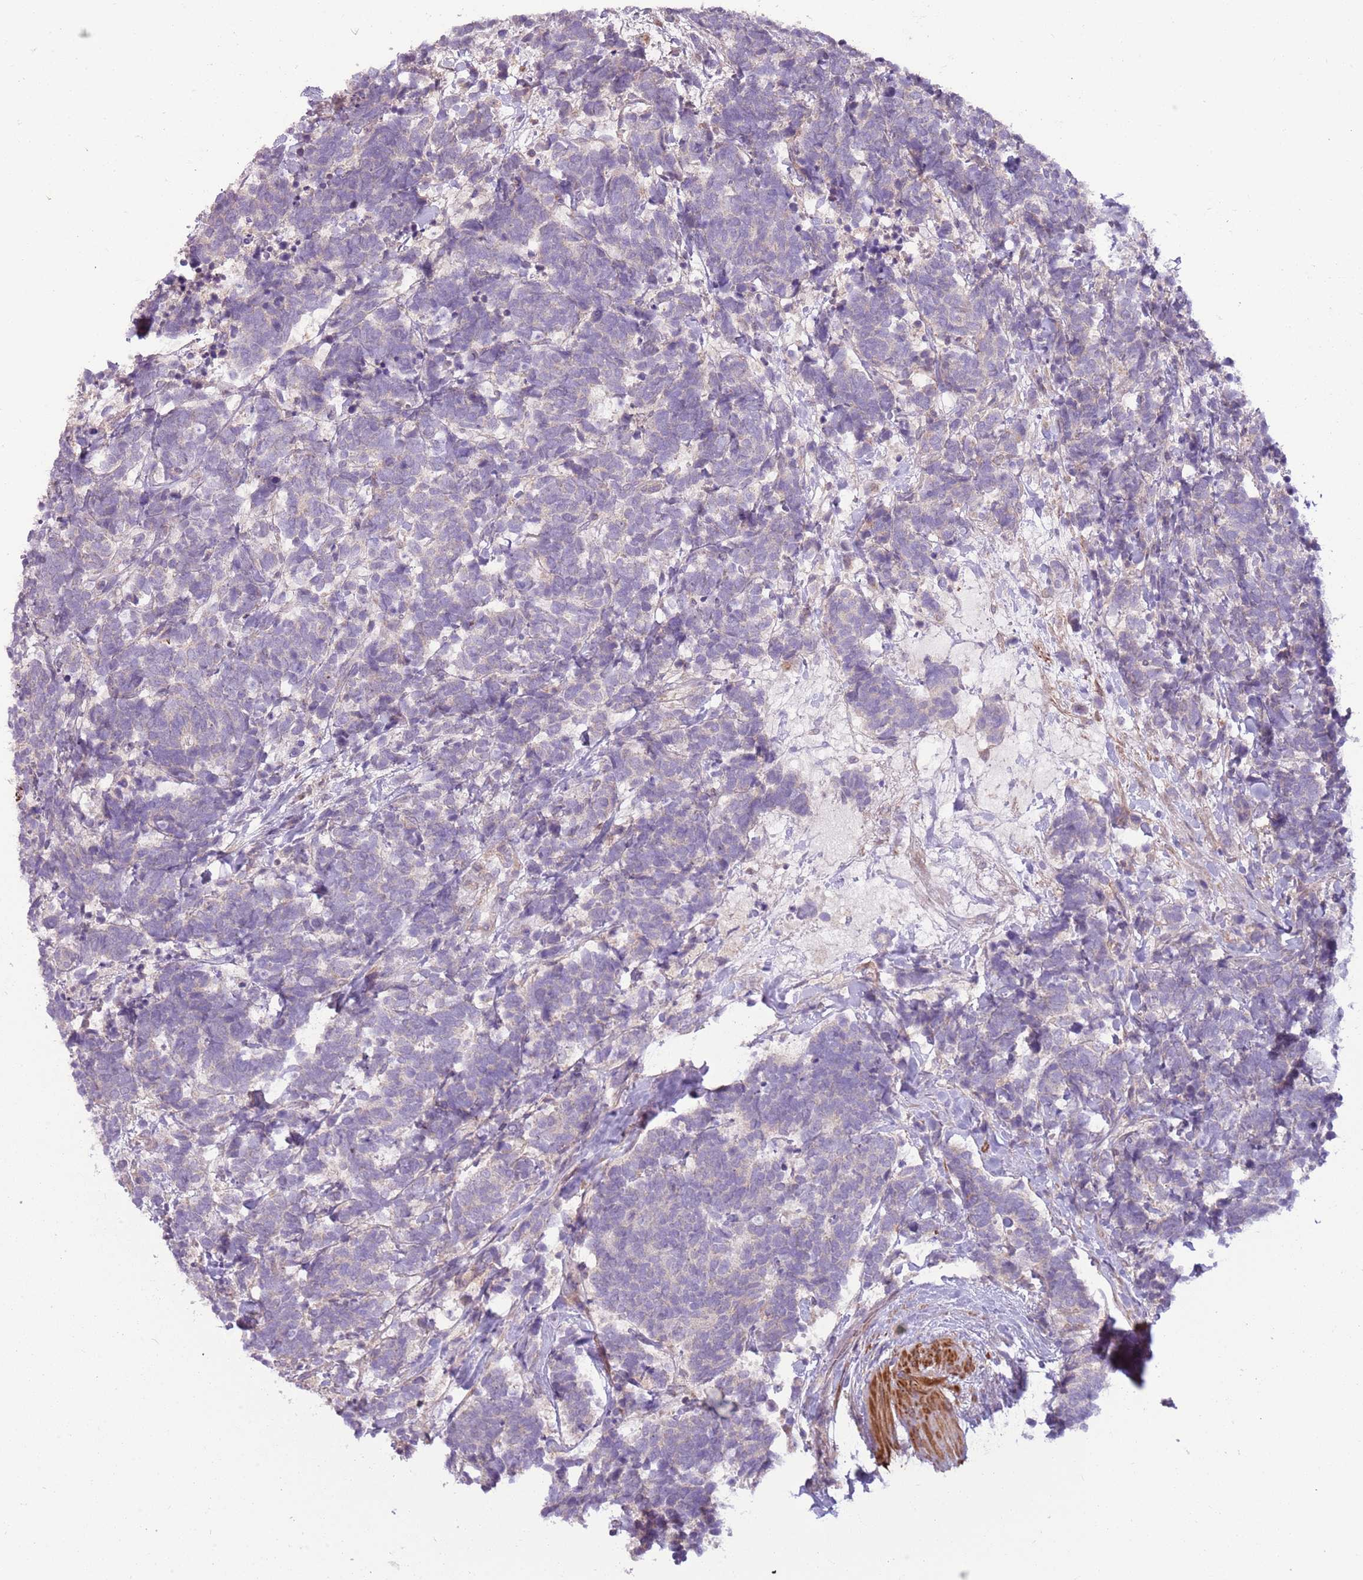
{"staining": {"intensity": "negative", "quantity": "none", "location": "none"}, "tissue": "carcinoid", "cell_type": "Tumor cells", "image_type": "cancer", "snomed": [{"axis": "morphology", "description": "Carcinoma, NOS"}, {"axis": "morphology", "description": "Carcinoid, malignant, NOS"}, {"axis": "topography", "description": "Prostate"}], "caption": "IHC of human carcinoid exhibits no expression in tumor cells.", "gene": "DTD2", "patient": {"sex": "male", "age": 57}}